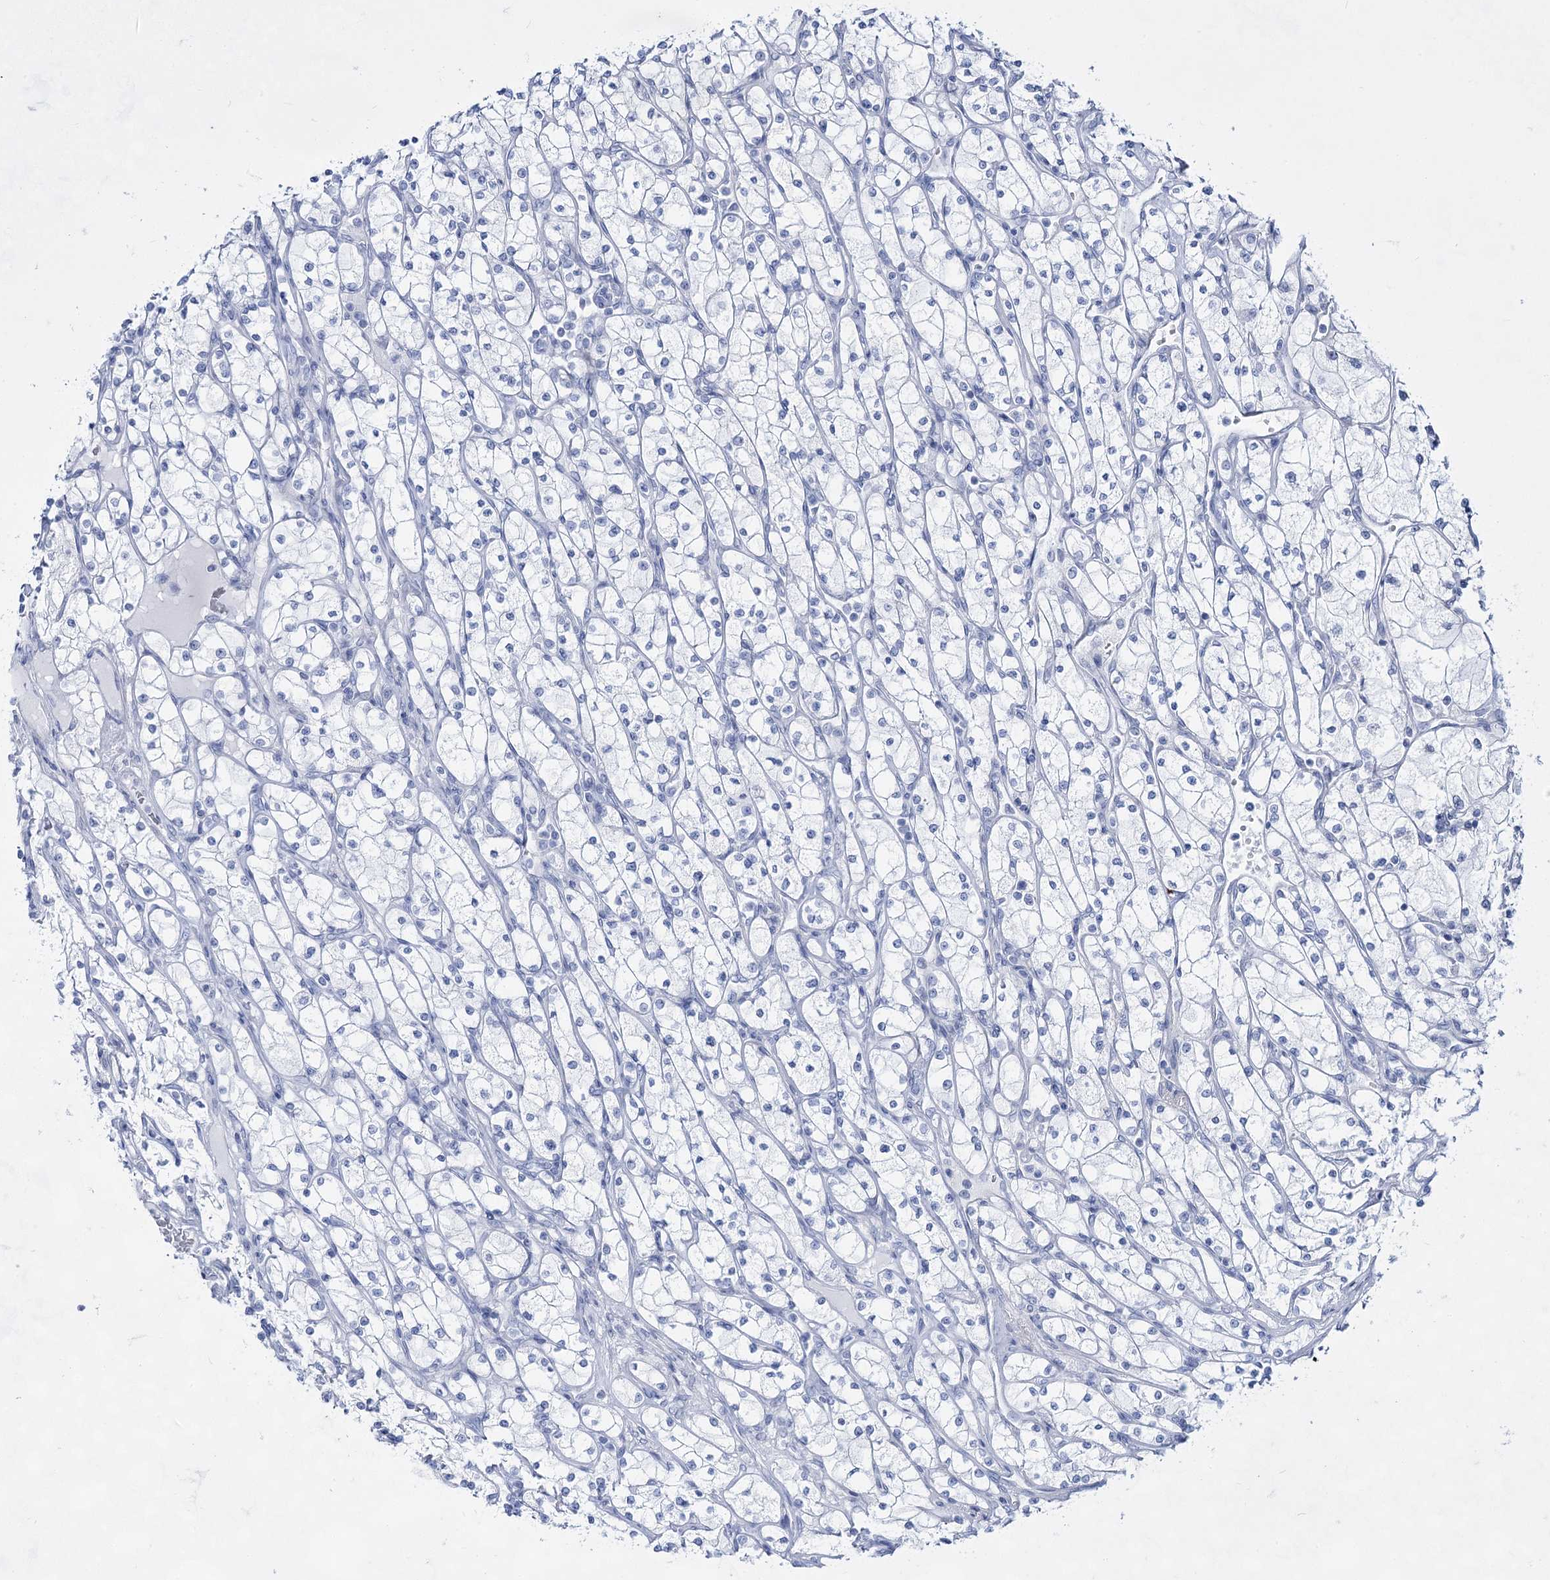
{"staining": {"intensity": "negative", "quantity": "none", "location": "none"}, "tissue": "renal cancer", "cell_type": "Tumor cells", "image_type": "cancer", "snomed": [{"axis": "morphology", "description": "Adenocarcinoma, NOS"}, {"axis": "topography", "description": "Kidney"}], "caption": "IHC of human renal cancer reveals no expression in tumor cells.", "gene": "ACRV1", "patient": {"sex": "male", "age": 80}}